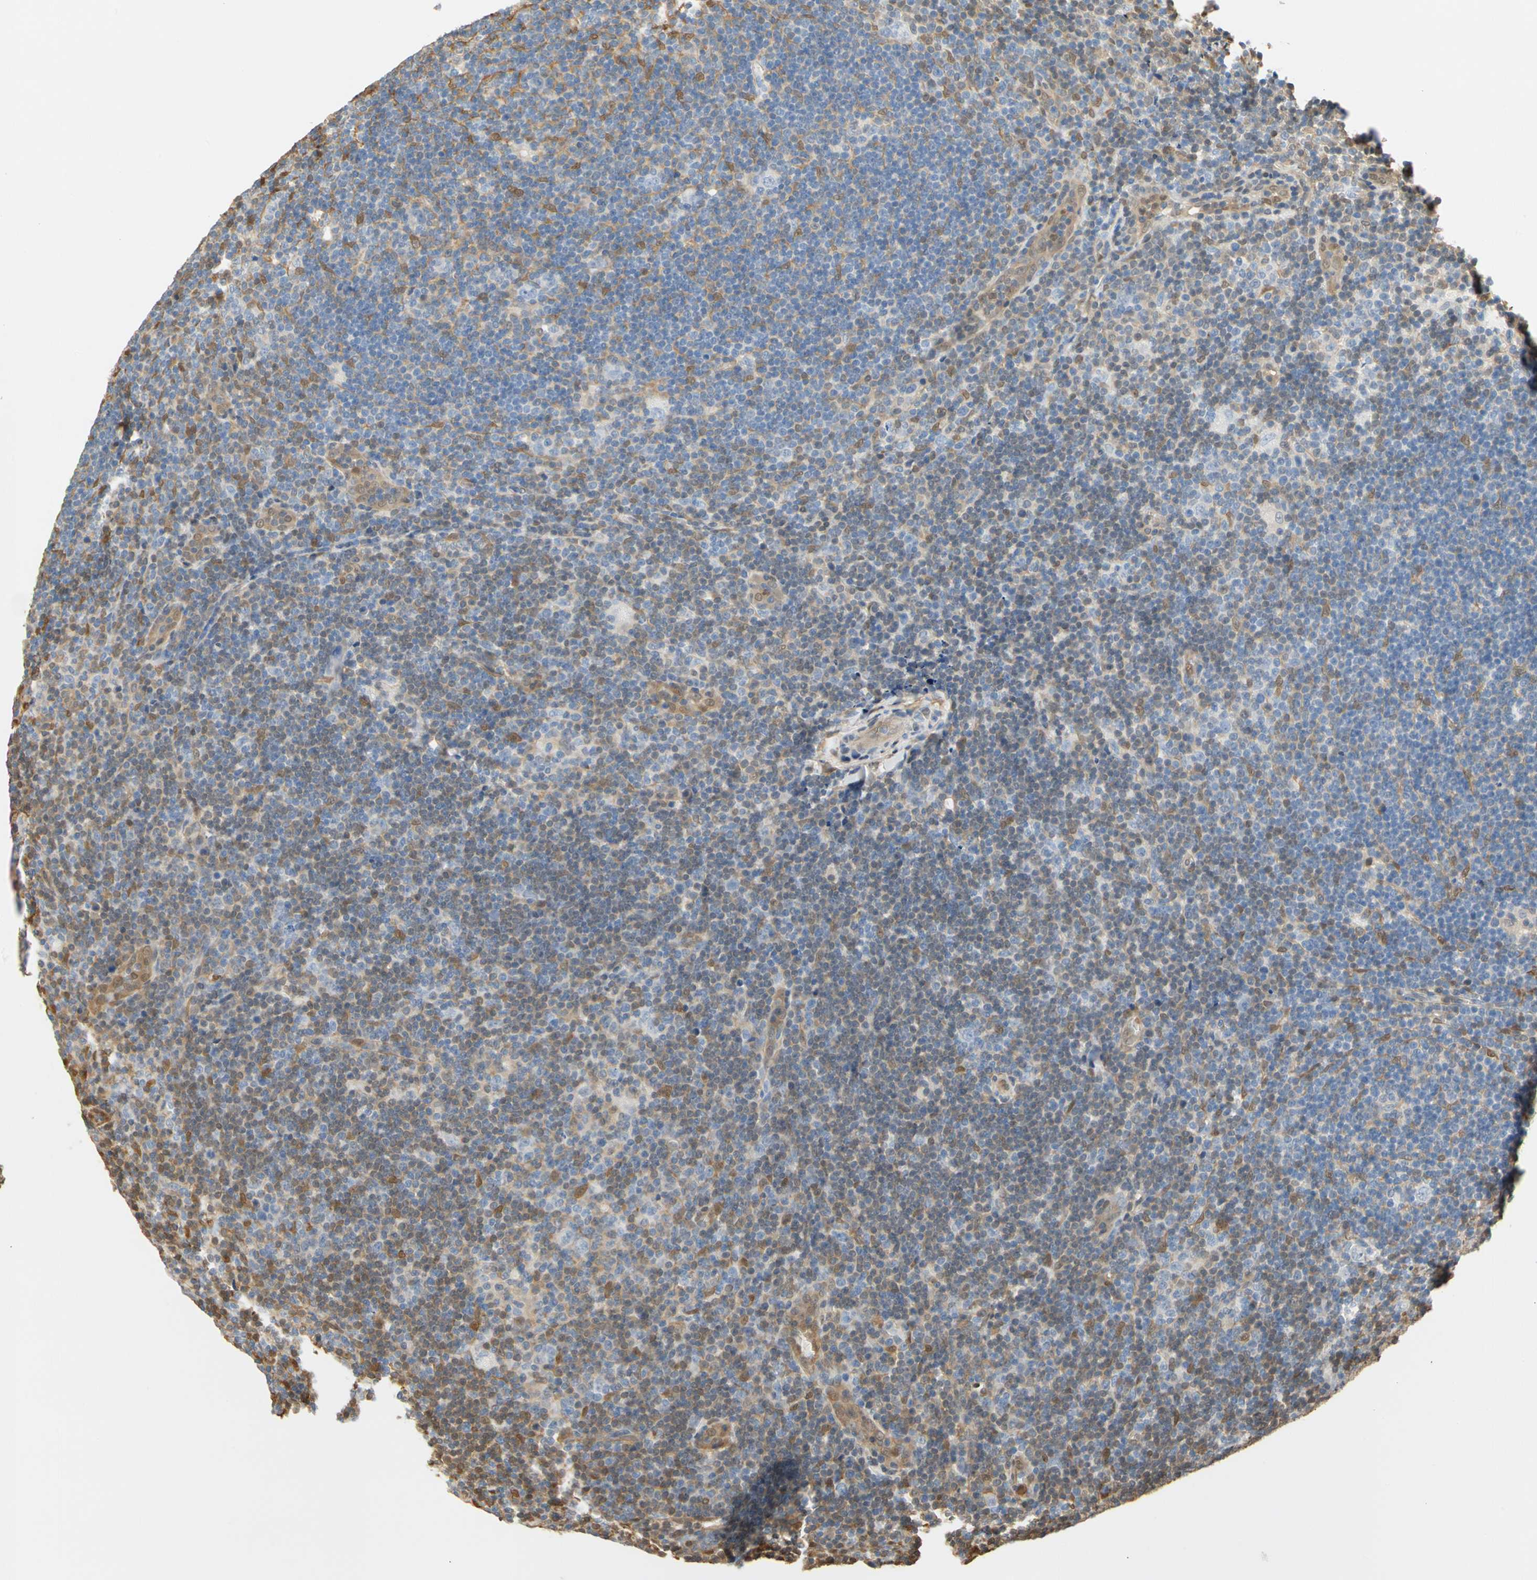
{"staining": {"intensity": "negative", "quantity": "none", "location": "none"}, "tissue": "lymphoma", "cell_type": "Tumor cells", "image_type": "cancer", "snomed": [{"axis": "morphology", "description": "Hodgkin's disease, NOS"}, {"axis": "topography", "description": "Lymph node"}], "caption": "The micrograph shows no staining of tumor cells in lymphoma. The staining is performed using DAB brown chromogen with nuclei counter-stained in using hematoxylin.", "gene": "S100A6", "patient": {"sex": "female", "age": 57}}